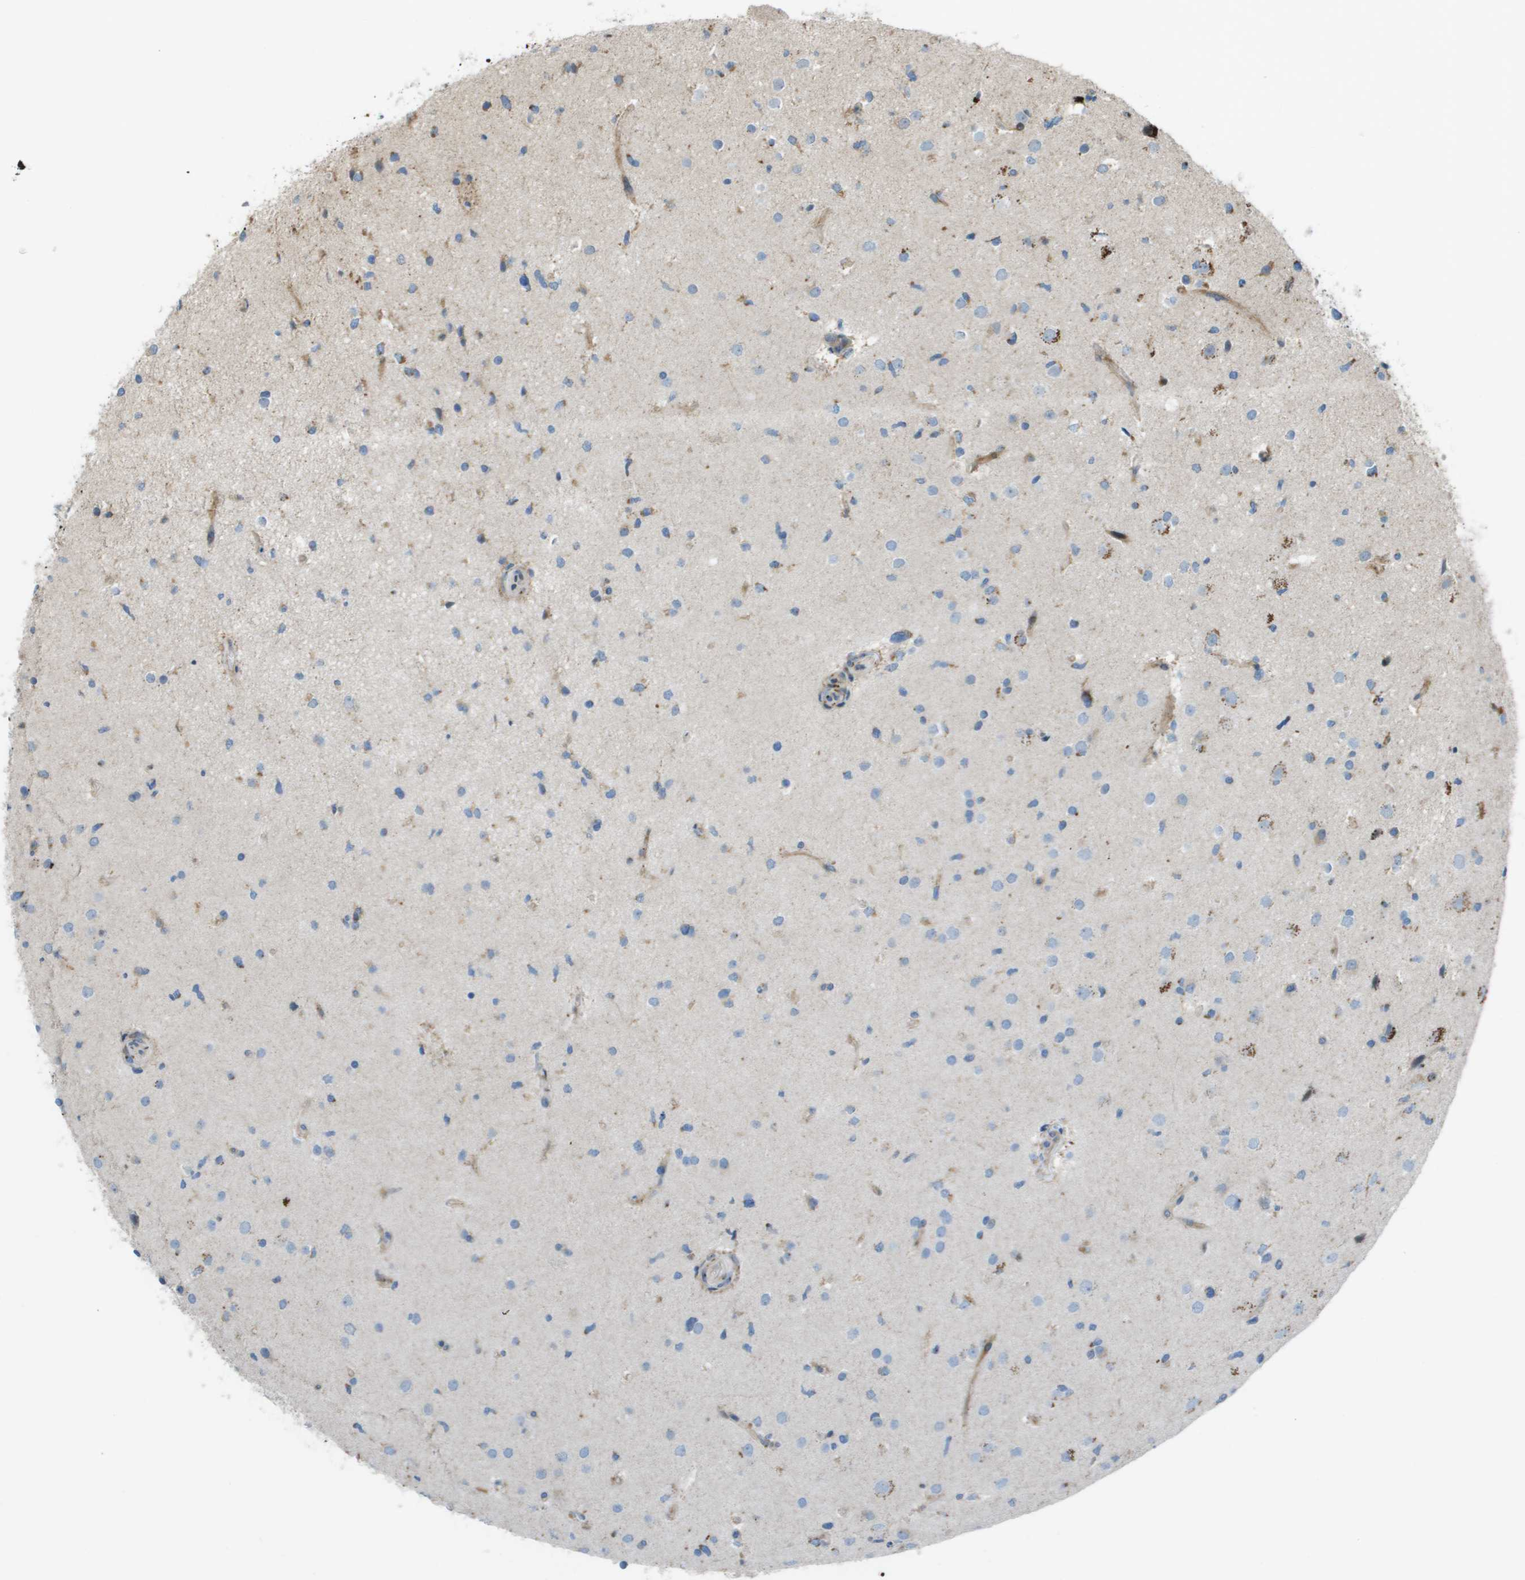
{"staining": {"intensity": "weak", "quantity": "<25%", "location": "cytoplasmic/membranous"}, "tissue": "glioma", "cell_type": "Tumor cells", "image_type": "cancer", "snomed": [{"axis": "morphology", "description": "Glioma, malignant, High grade"}, {"axis": "topography", "description": "Brain"}], "caption": "There is no significant expression in tumor cells of high-grade glioma (malignant).", "gene": "MGAT3", "patient": {"sex": "male", "age": 33}}